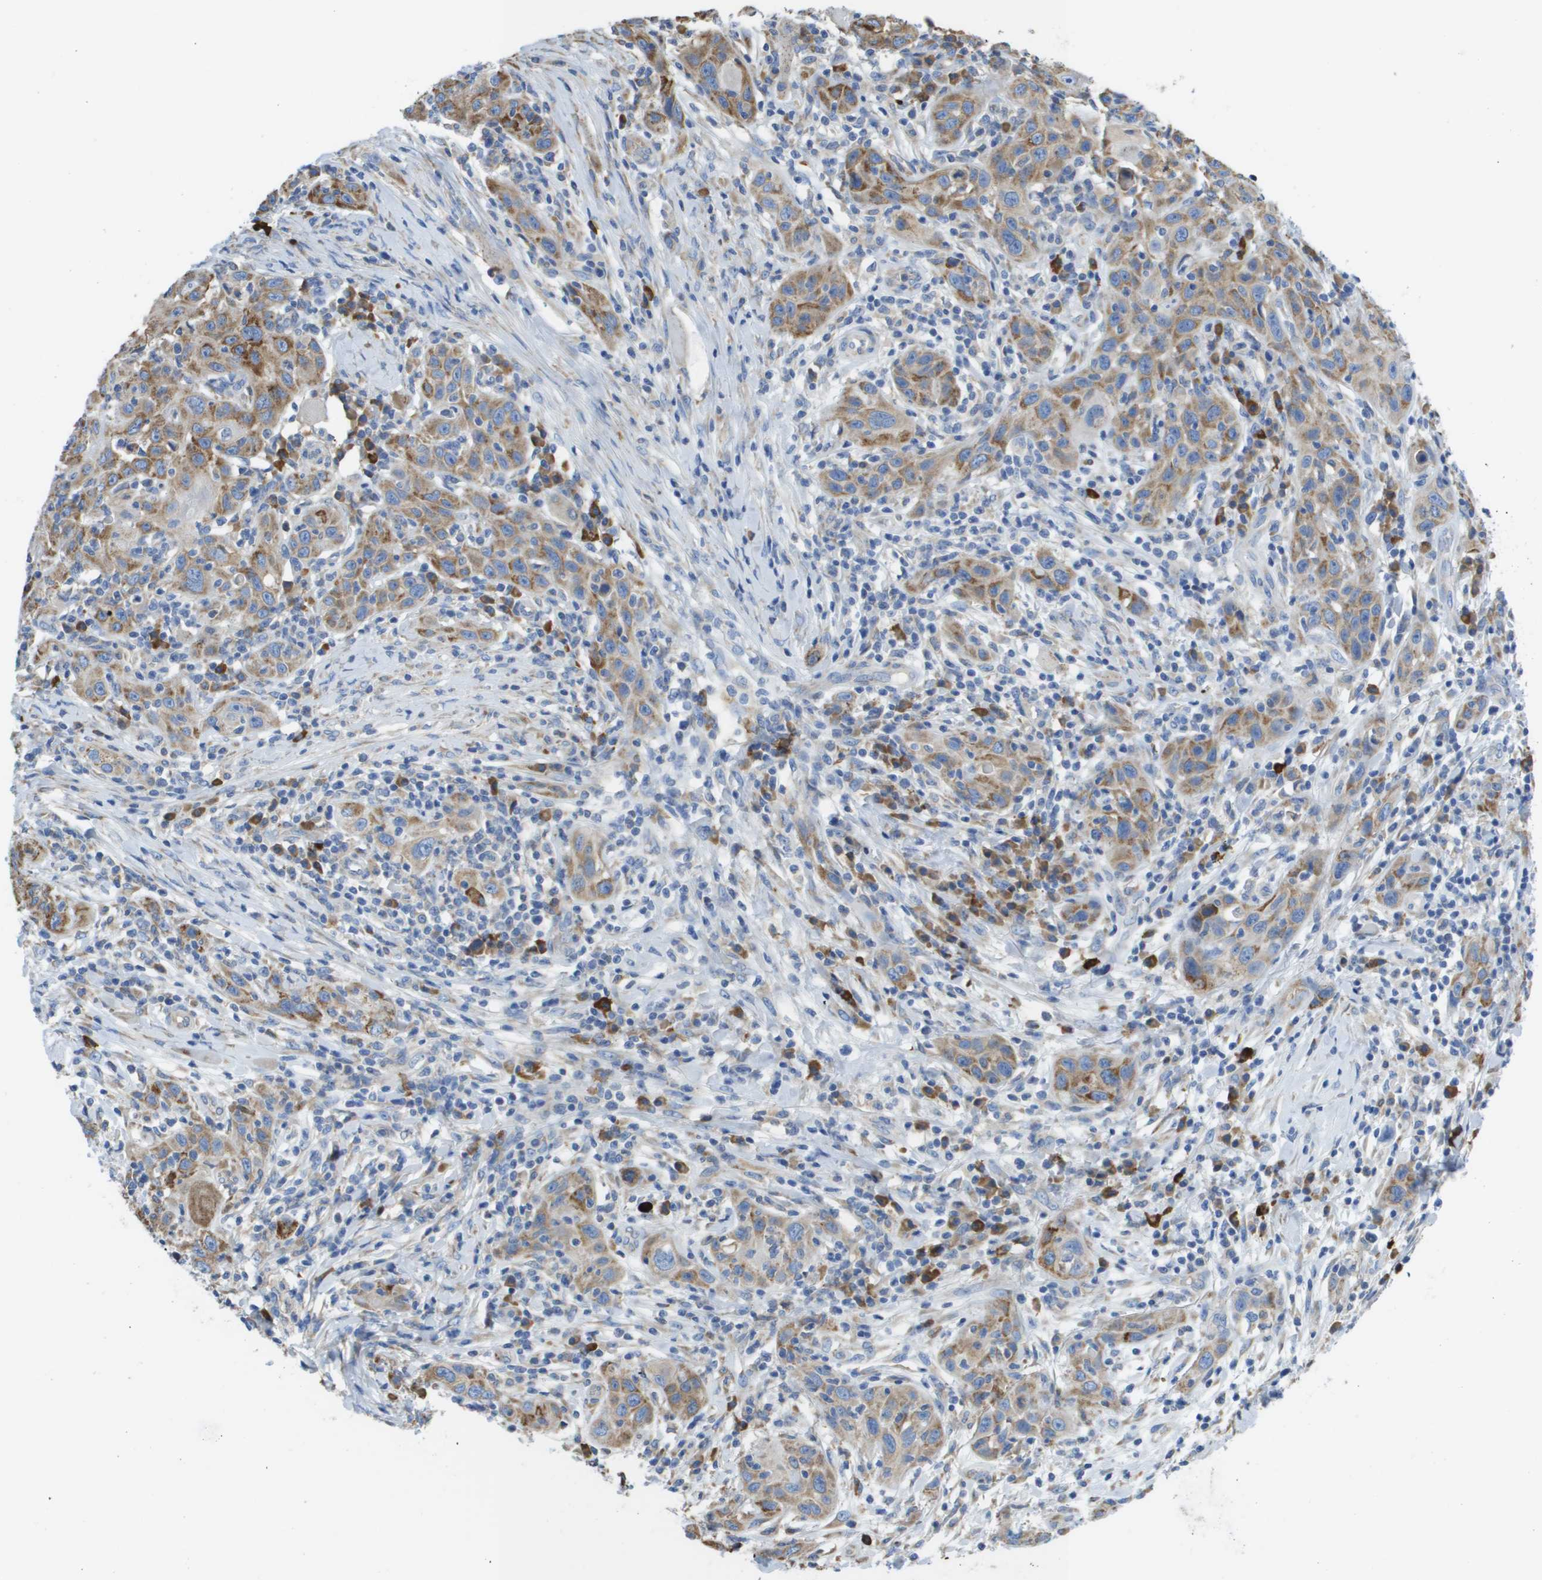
{"staining": {"intensity": "moderate", "quantity": ">75%", "location": "cytoplasmic/membranous"}, "tissue": "skin cancer", "cell_type": "Tumor cells", "image_type": "cancer", "snomed": [{"axis": "morphology", "description": "Squamous cell carcinoma, NOS"}, {"axis": "topography", "description": "Skin"}], "caption": "Immunohistochemistry of human skin cancer (squamous cell carcinoma) demonstrates medium levels of moderate cytoplasmic/membranous positivity in about >75% of tumor cells.", "gene": "SDR42E1", "patient": {"sex": "female", "age": 88}}